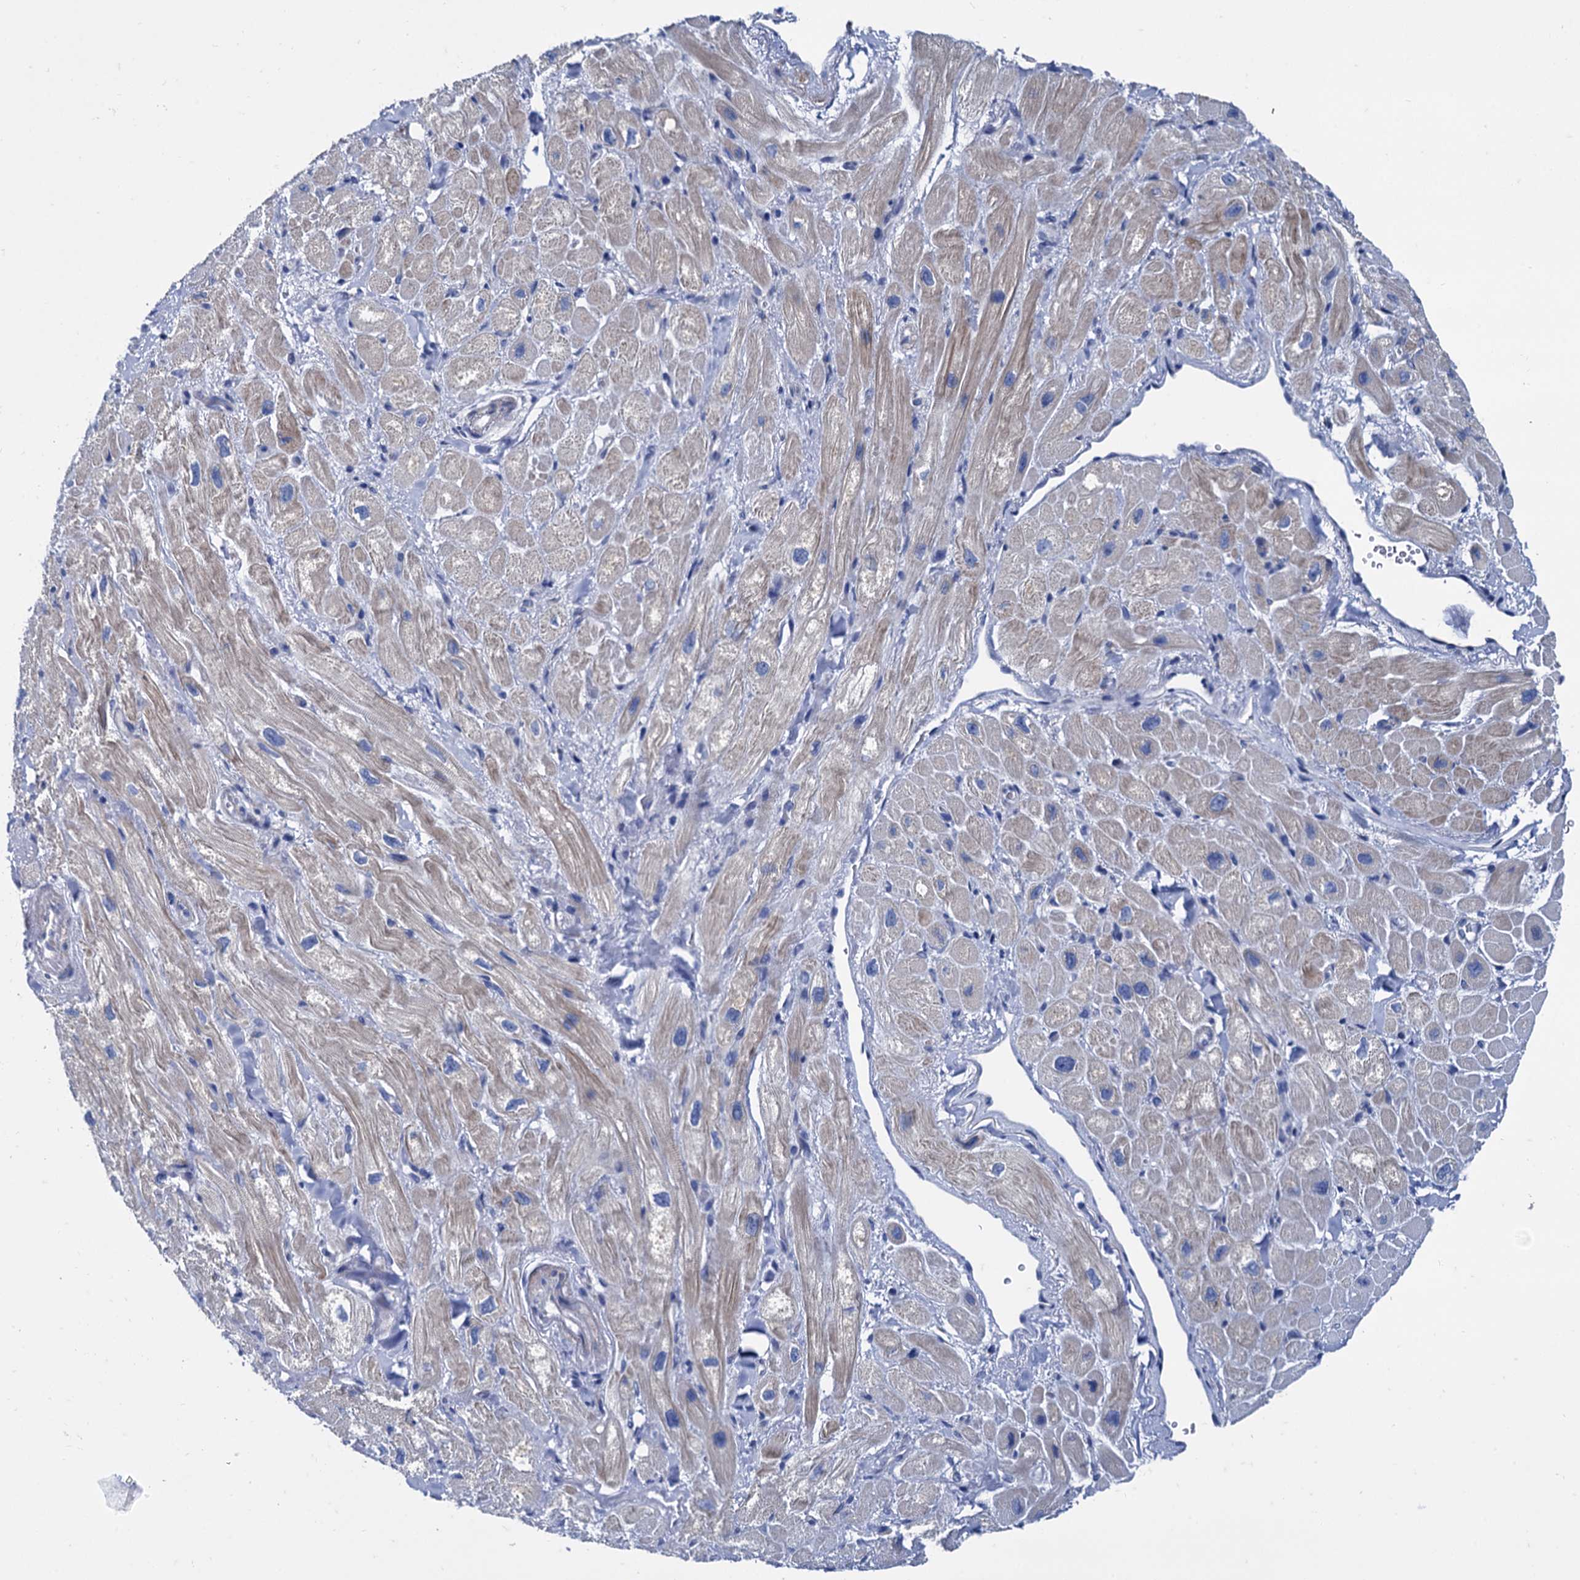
{"staining": {"intensity": "negative", "quantity": "none", "location": "none"}, "tissue": "heart muscle", "cell_type": "Cardiomyocytes", "image_type": "normal", "snomed": [{"axis": "morphology", "description": "Normal tissue, NOS"}, {"axis": "topography", "description": "Heart"}], "caption": "The immunohistochemistry micrograph has no significant positivity in cardiomyocytes of heart muscle.", "gene": "FOXR2", "patient": {"sex": "male", "age": 65}}